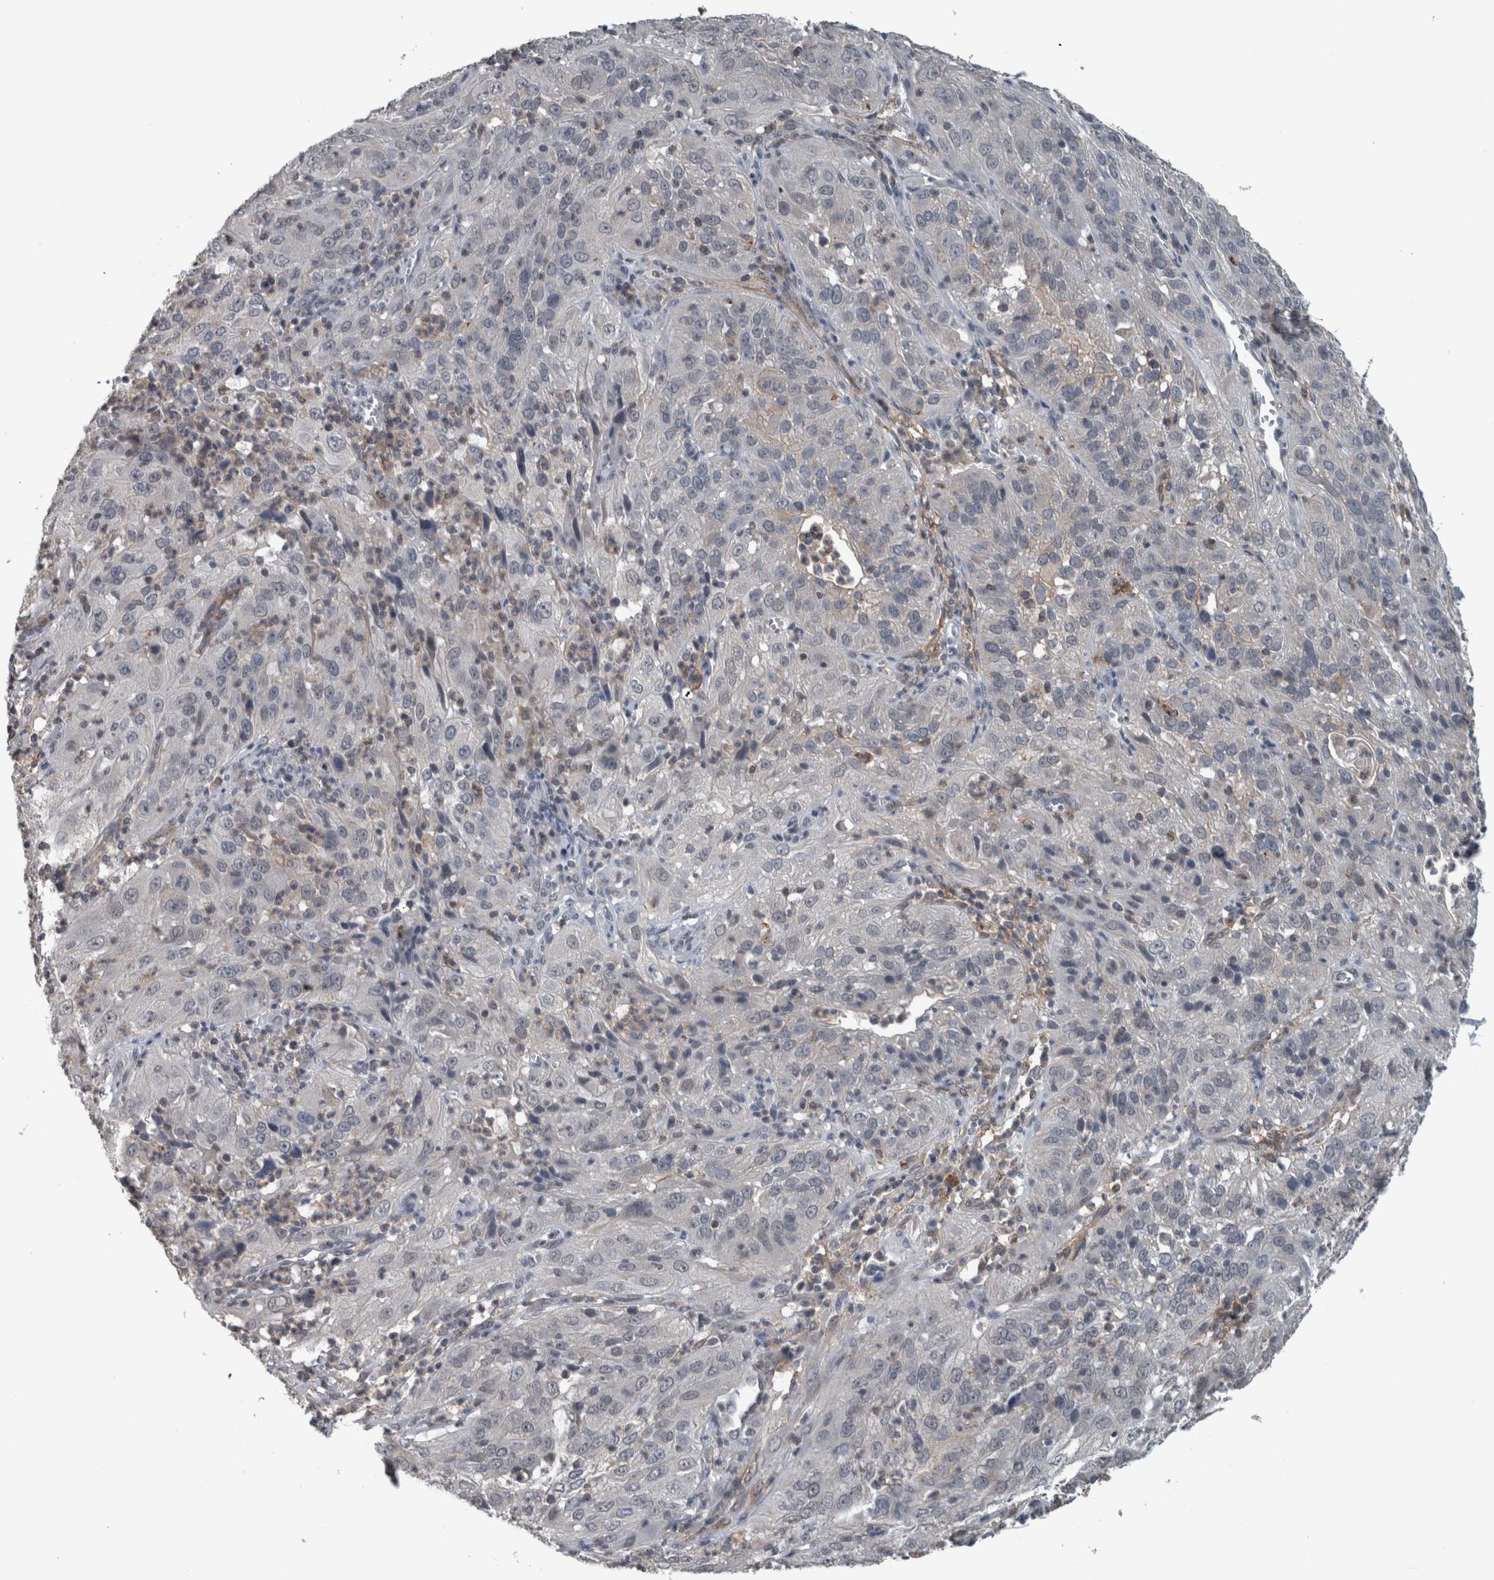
{"staining": {"intensity": "negative", "quantity": "none", "location": "none"}, "tissue": "cervical cancer", "cell_type": "Tumor cells", "image_type": "cancer", "snomed": [{"axis": "morphology", "description": "Squamous cell carcinoma, NOS"}, {"axis": "topography", "description": "Cervix"}], "caption": "An image of human cervical cancer (squamous cell carcinoma) is negative for staining in tumor cells.", "gene": "ACSF2", "patient": {"sex": "female", "age": 32}}